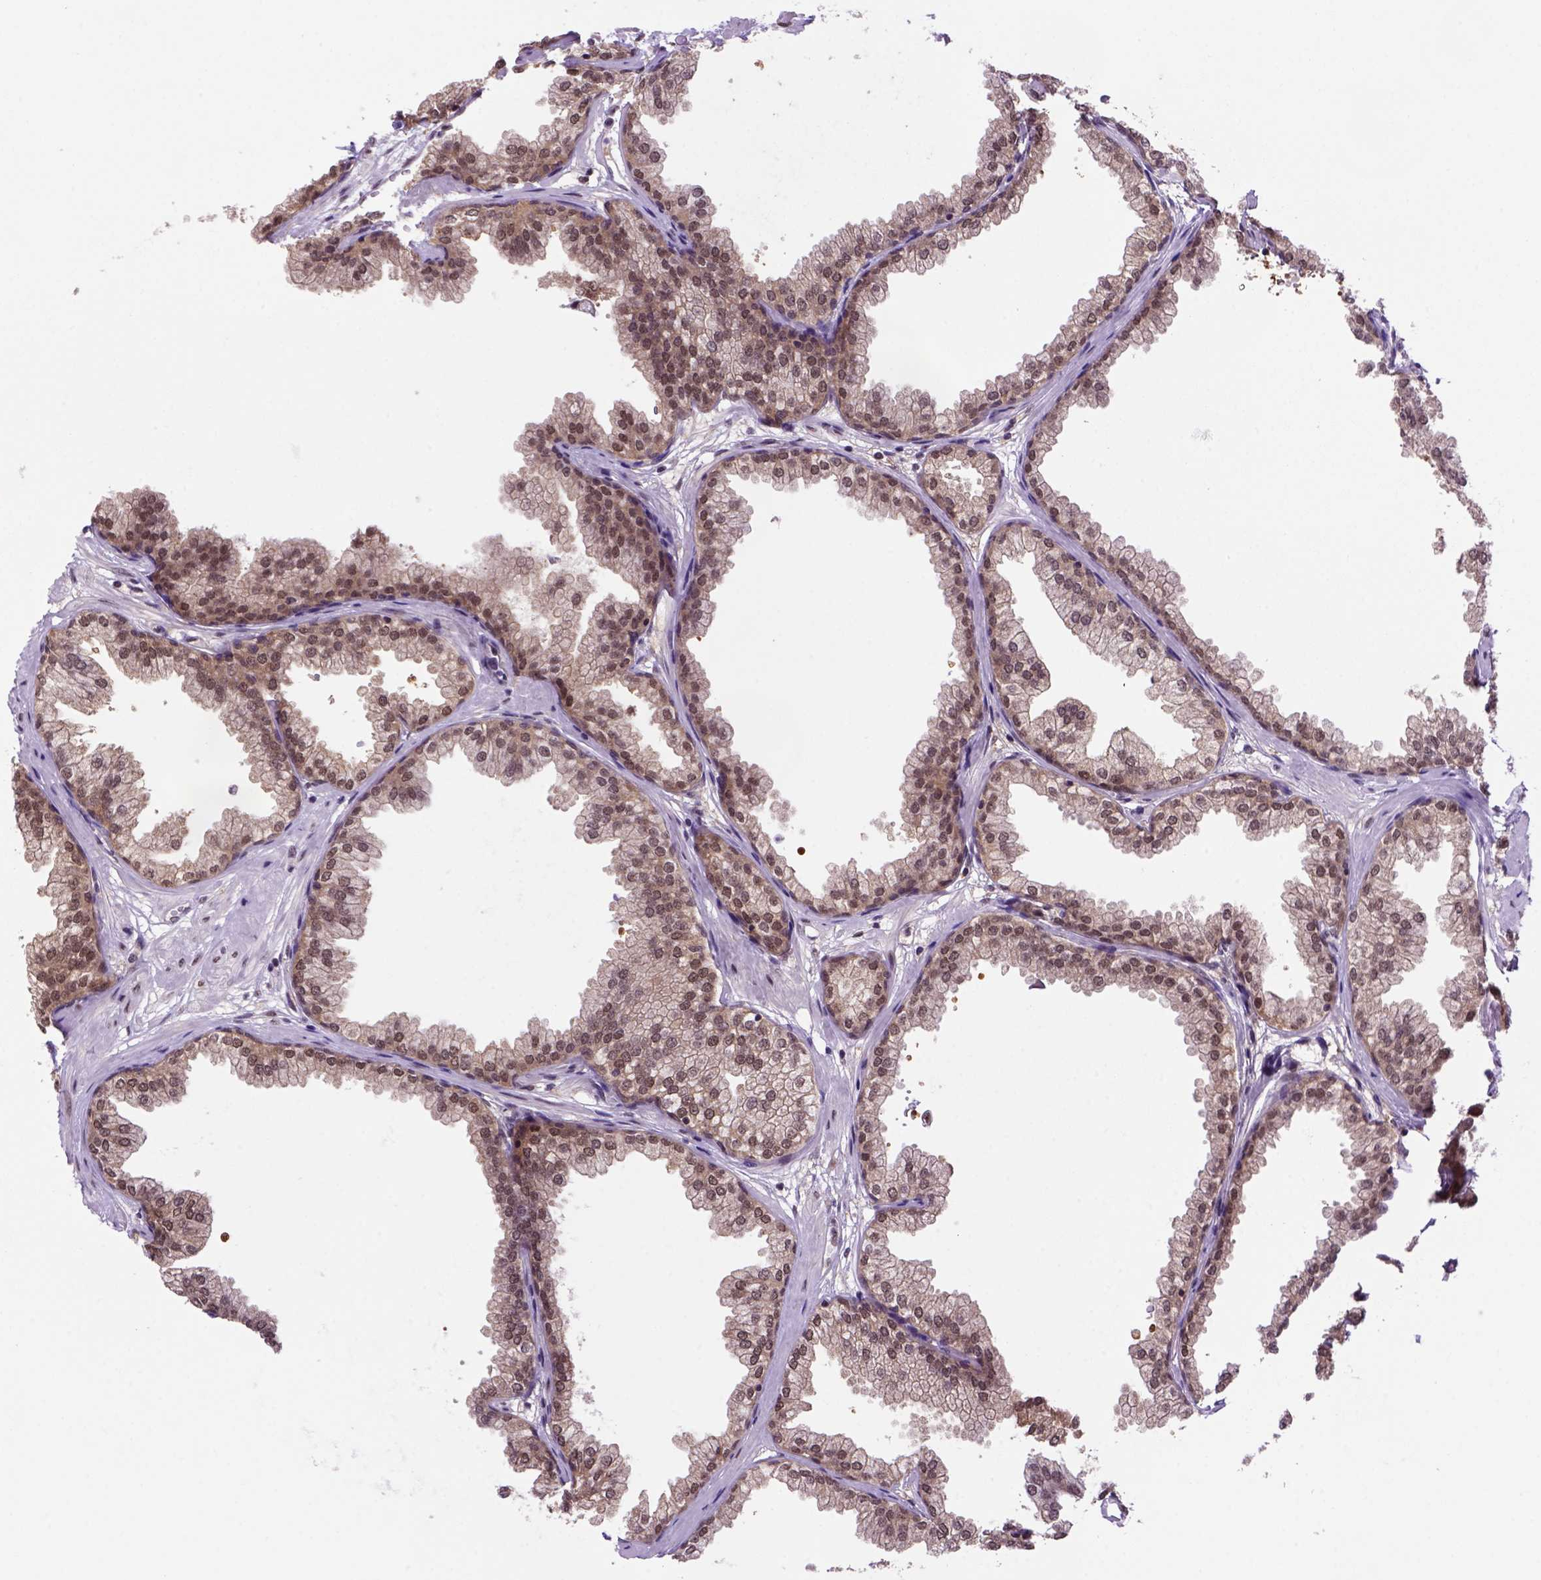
{"staining": {"intensity": "moderate", "quantity": ">75%", "location": "nuclear"}, "tissue": "prostate", "cell_type": "Glandular cells", "image_type": "normal", "snomed": [{"axis": "morphology", "description": "Normal tissue, NOS"}, {"axis": "topography", "description": "Prostate"}], "caption": "Moderate nuclear positivity is appreciated in approximately >75% of glandular cells in benign prostate. The staining is performed using DAB brown chromogen to label protein expression. The nuclei are counter-stained blue using hematoxylin.", "gene": "PSMC2", "patient": {"sex": "male", "age": 37}}